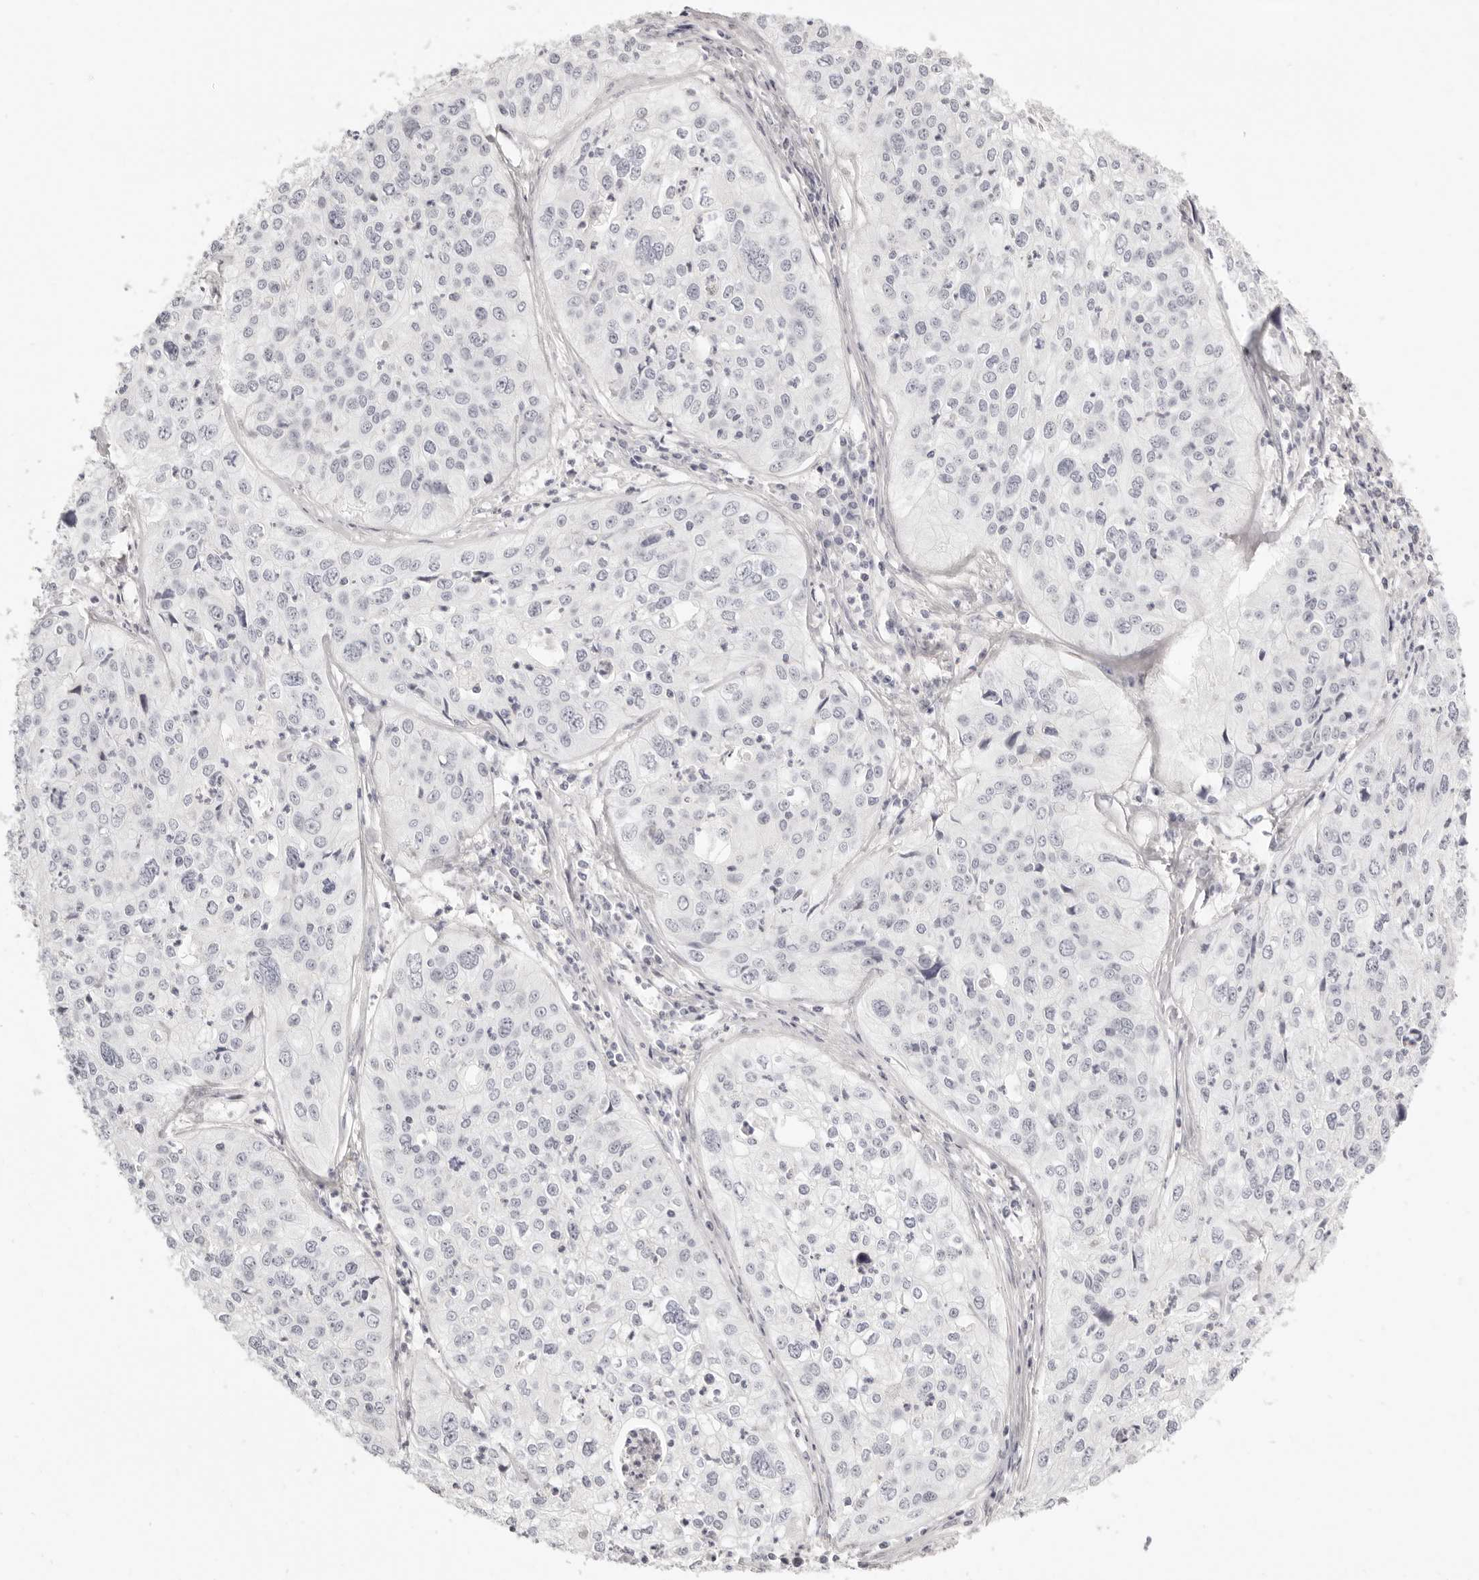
{"staining": {"intensity": "negative", "quantity": "none", "location": "none"}, "tissue": "cervical cancer", "cell_type": "Tumor cells", "image_type": "cancer", "snomed": [{"axis": "morphology", "description": "Squamous cell carcinoma, NOS"}, {"axis": "topography", "description": "Cervix"}], "caption": "Histopathology image shows no protein expression in tumor cells of cervical cancer (squamous cell carcinoma) tissue.", "gene": "FABP1", "patient": {"sex": "female", "age": 31}}